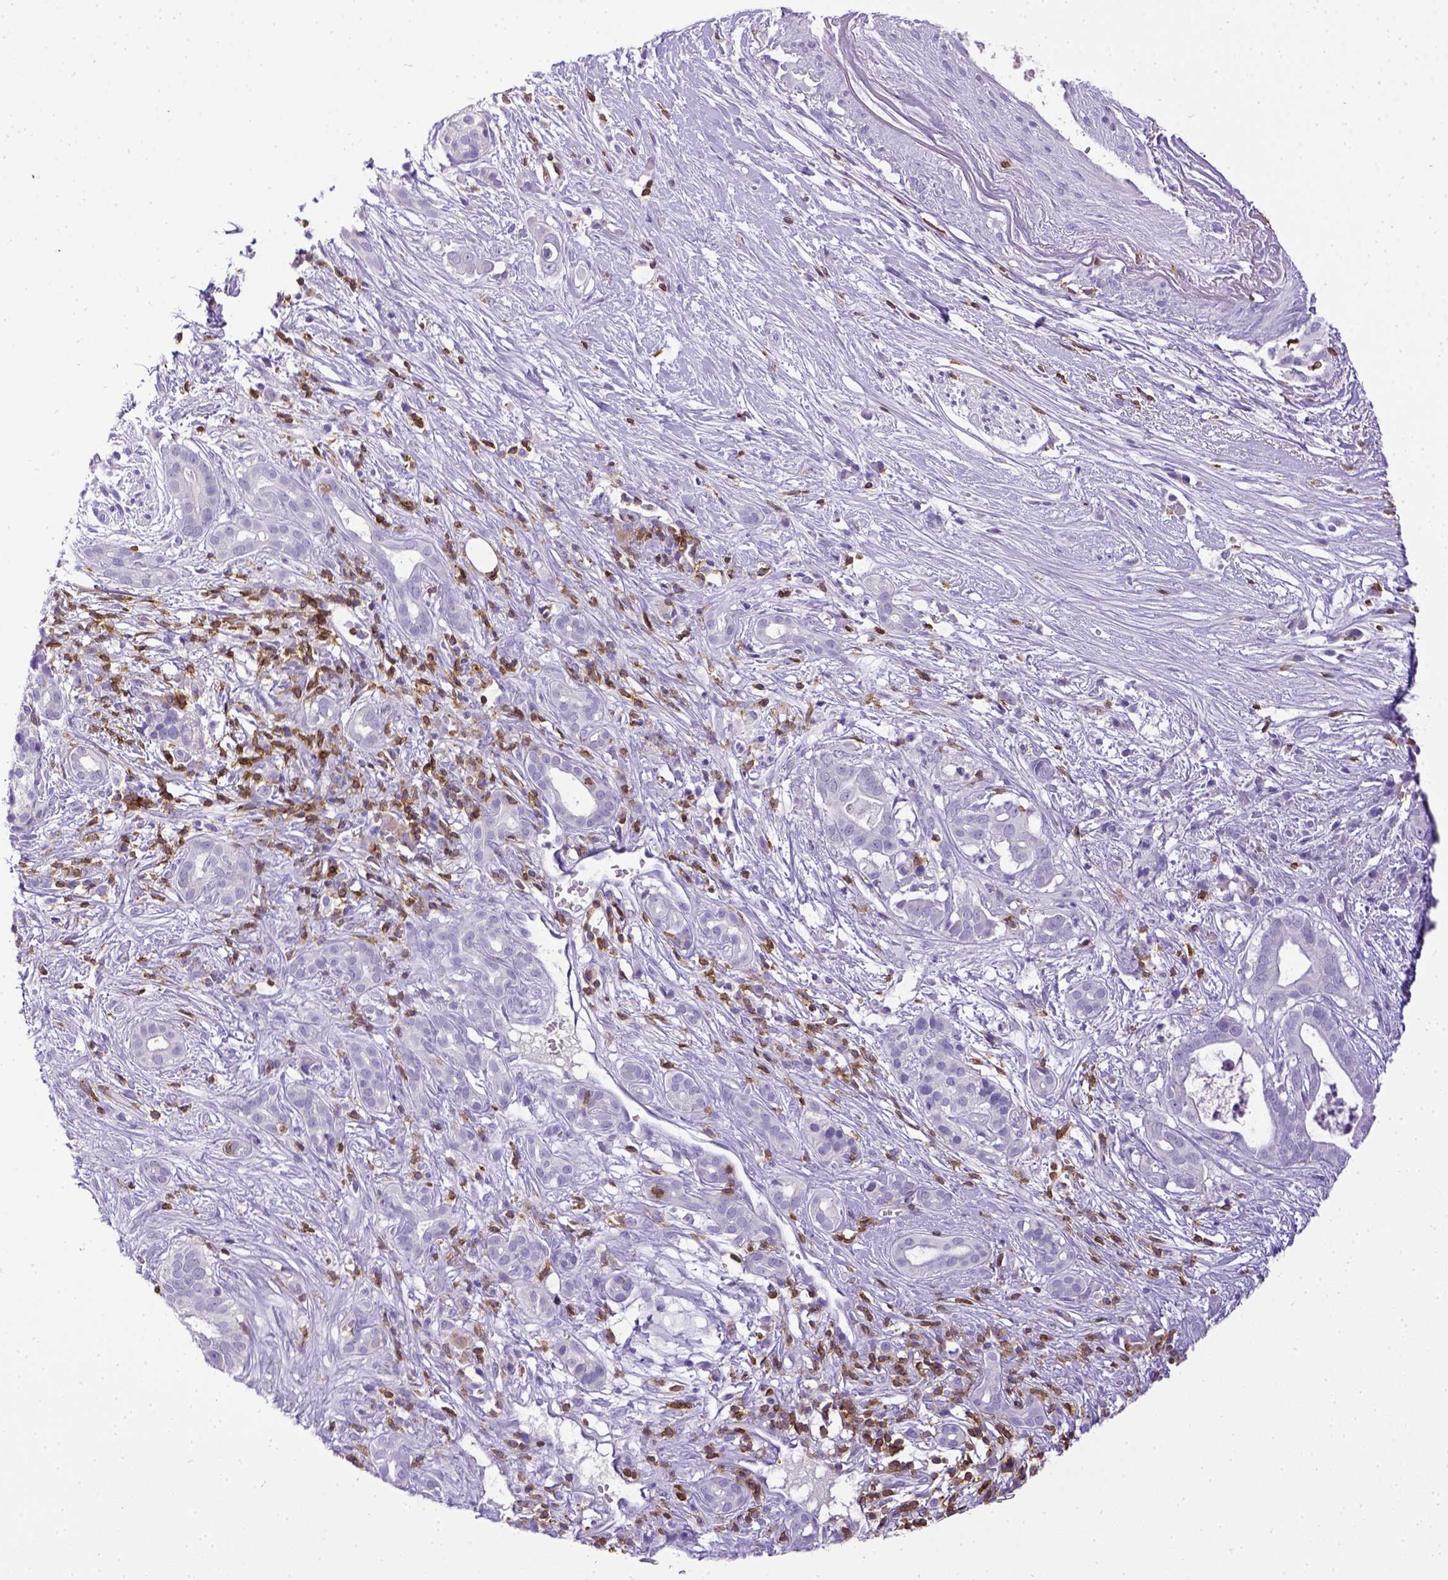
{"staining": {"intensity": "negative", "quantity": "none", "location": "none"}, "tissue": "pancreatic cancer", "cell_type": "Tumor cells", "image_type": "cancer", "snomed": [{"axis": "morphology", "description": "Adenocarcinoma, NOS"}, {"axis": "topography", "description": "Pancreas"}], "caption": "This is a histopathology image of immunohistochemistry (IHC) staining of pancreatic cancer, which shows no positivity in tumor cells.", "gene": "CD3E", "patient": {"sex": "male", "age": 61}}